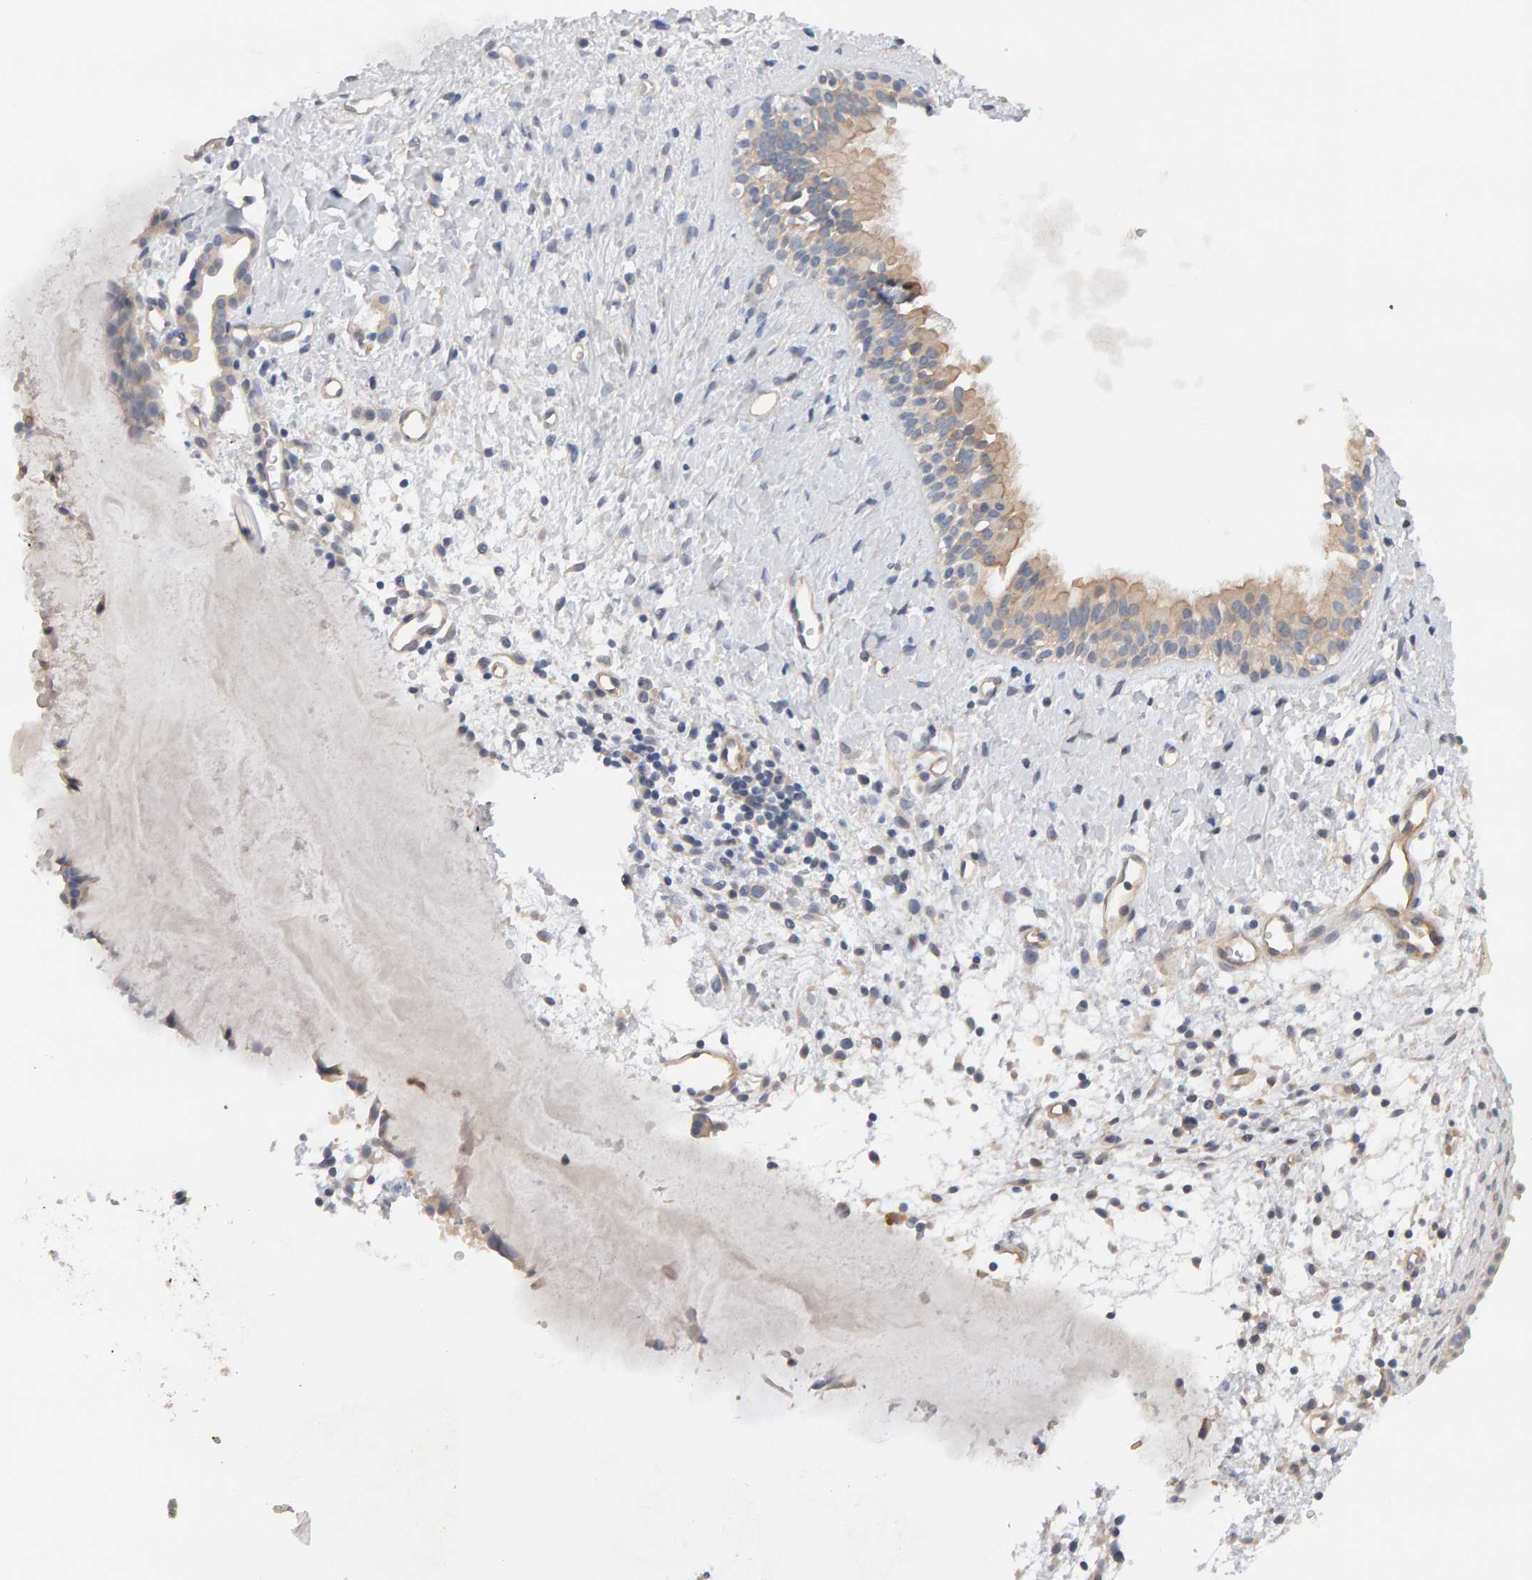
{"staining": {"intensity": "weak", "quantity": "25%-75%", "location": "cytoplasmic/membranous"}, "tissue": "nasopharynx", "cell_type": "Respiratory epithelial cells", "image_type": "normal", "snomed": [{"axis": "morphology", "description": "Normal tissue, NOS"}, {"axis": "topography", "description": "Nasopharynx"}], "caption": "Protein expression analysis of normal nasopharynx exhibits weak cytoplasmic/membranous staining in about 25%-75% of respiratory epithelial cells.", "gene": "PPP1R16A", "patient": {"sex": "male", "age": 22}}